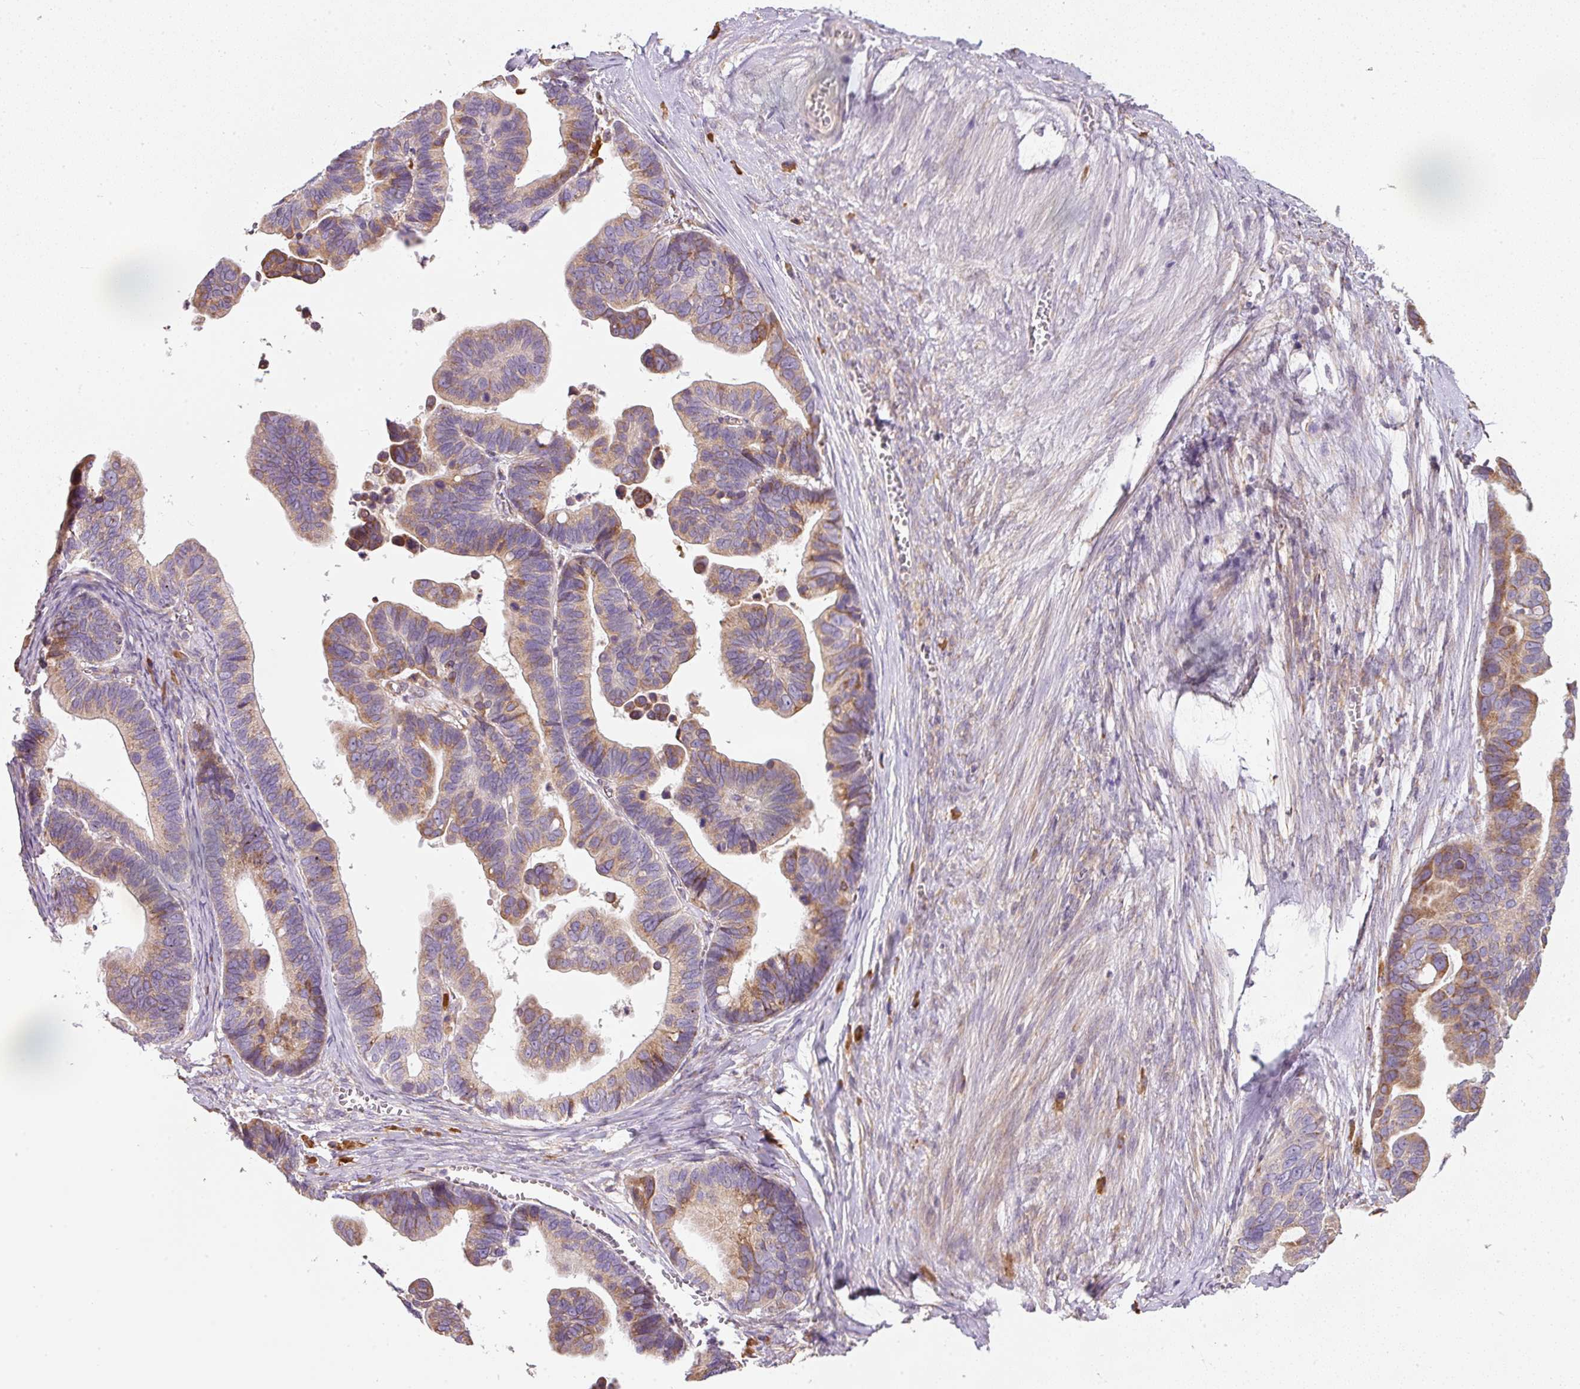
{"staining": {"intensity": "moderate", "quantity": "25%-75%", "location": "cytoplasmic/membranous"}, "tissue": "ovarian cancer", "cell_type": "Tumor cells", "image_type": "cancer", "snomed": [{"axis": "morphology", "description": "Cystadenocarcinoma, serous, NOS"}, {"axis": "topography", "description": "Ovary"}], "caption": "Ovarian cancer (serous cystadenocarcinoma) was stained to show a protein in brown. There is medium levels of moderate cytoplasmic/membranous positivity in approximately 25%-75% of tumor cells. The staining was performed using DAB to visualize the protein expression in brown, while the nuclei were stained in blue with hematoxylin (Magnification: 20x).", "gene": "MORN4", "patient": {"sex": "female", "age": 56}}